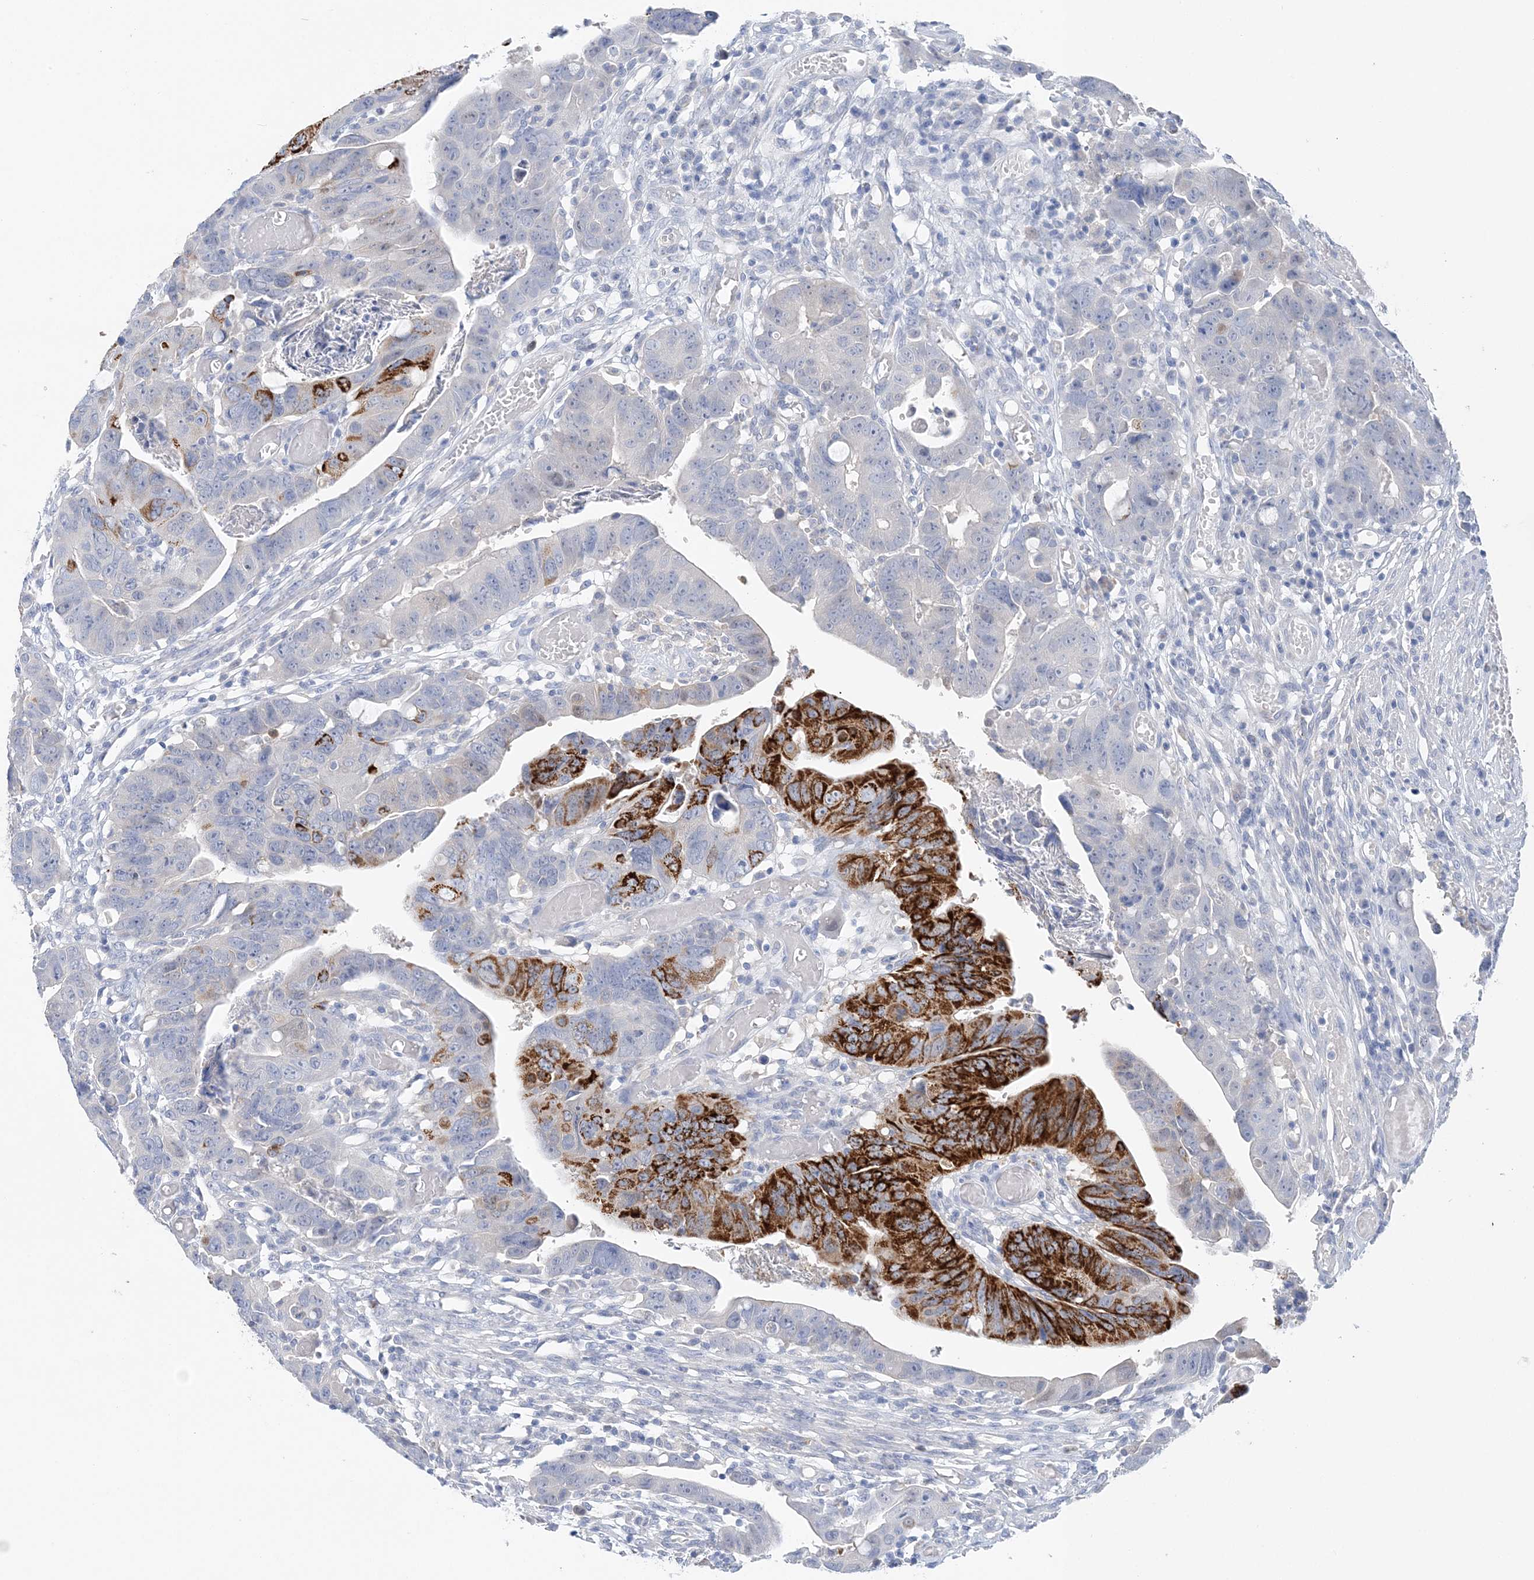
{"staining": {"intensity": "strong", "quantity": "<25%", "location": "cytoplasmic/membranous"}, "tissue": "colorectal cancer", "cell_type": "Tumor cells", "image_type": "cancer", "snomed": [{"axis": "morphology", "description": "Adenocarcinoma, NOS"}, {"axis": "topography", "description": "Rectum"}], "caption": "Adenocarcinoma (colorectal) stained with IHC demonstrates strong cytoplasmic/membranous expression in about <25% of tumor cells.", "gene": "HMGCS1", "patient": {"sex": "female", "age": 65}}